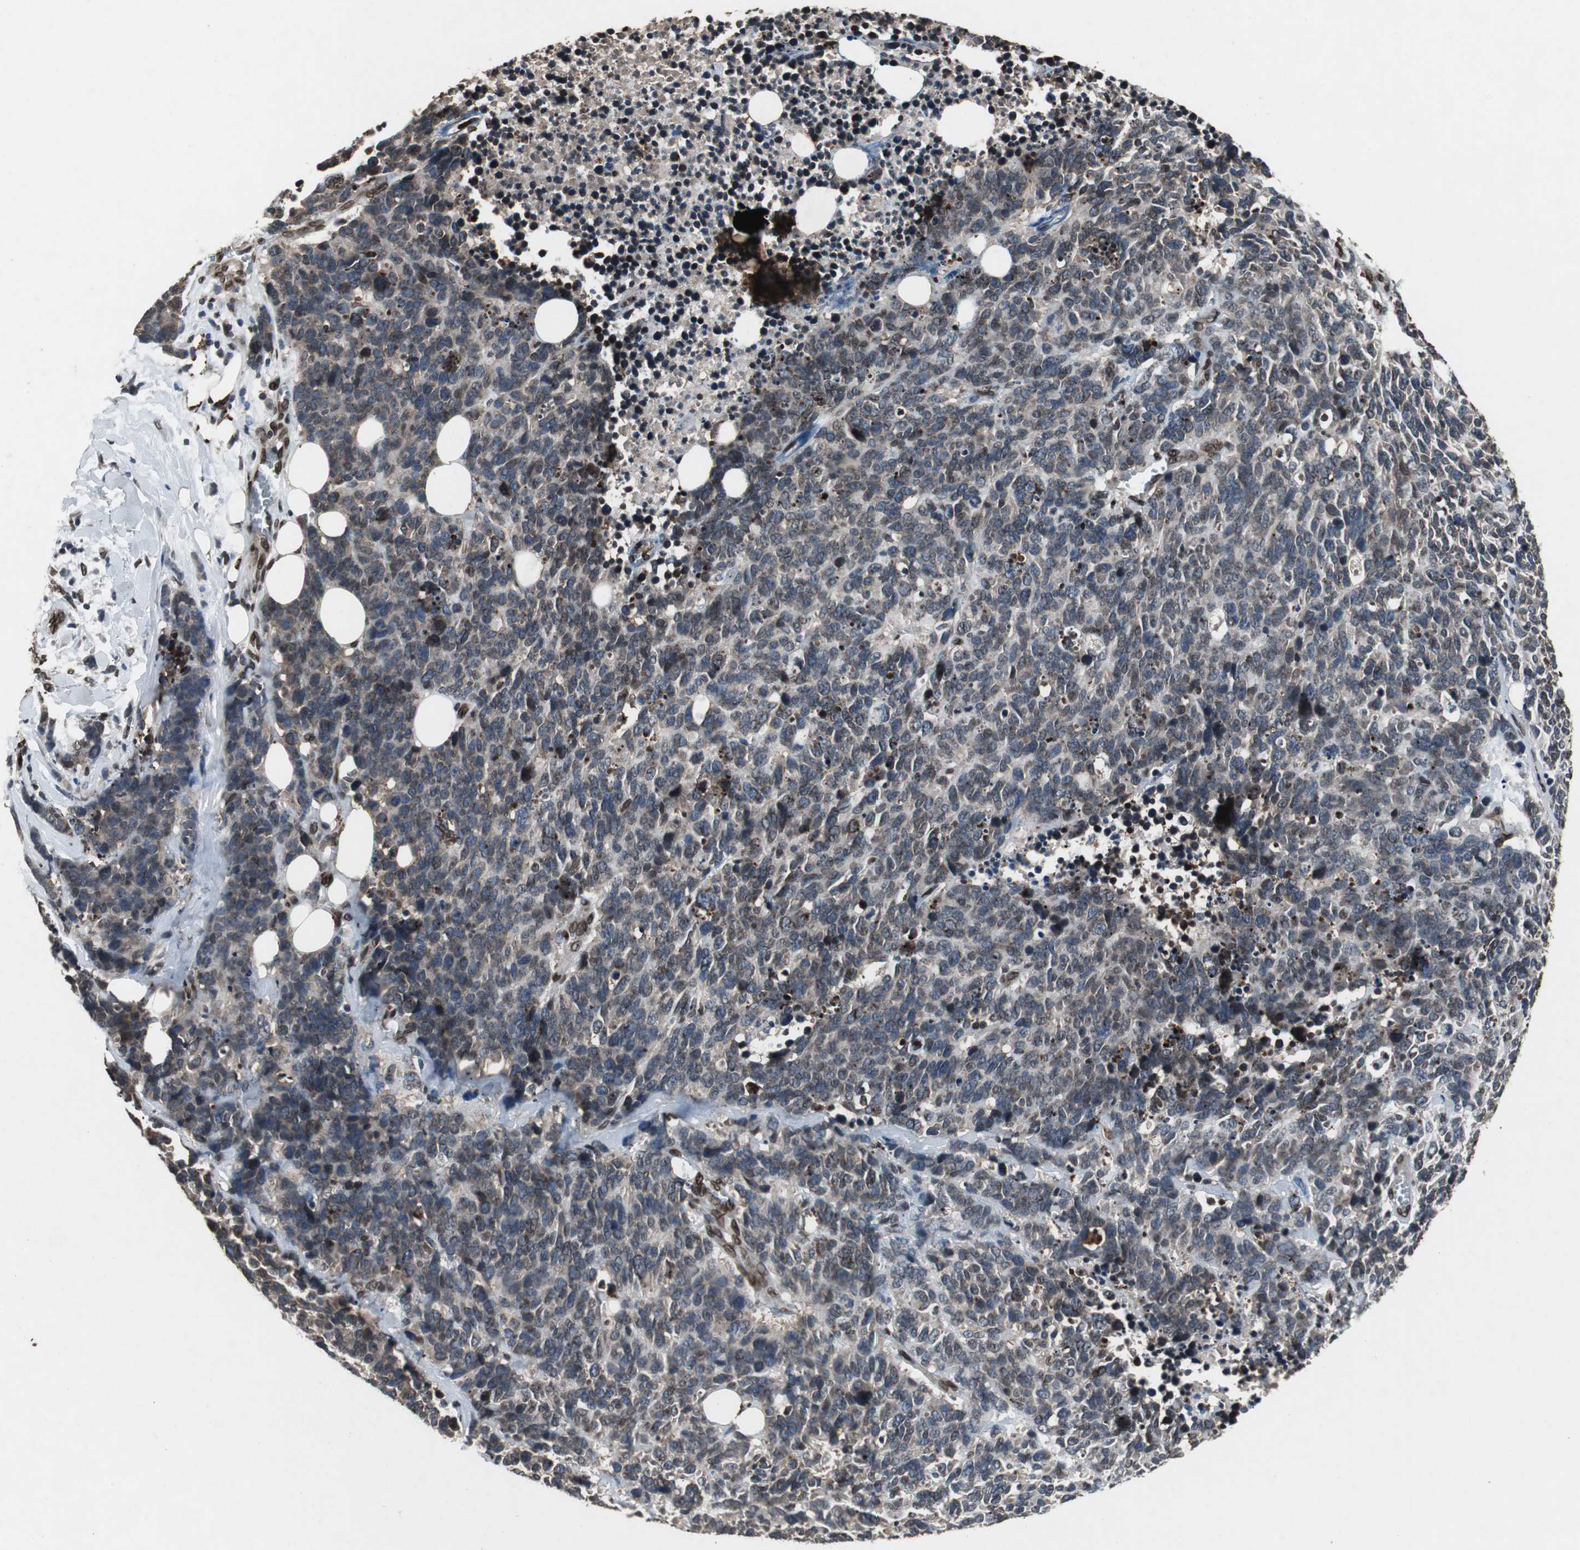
{"staining": {"intensity": "moderate", "quantity": ">75%", "location": "cytoplasmic/membranous,nuclear"}, "tissue": "lung cancer", "cell_type": "Tumor cells", "image_type": "cancer", "snomed": [{"axis": "morphology", "description": "Neoplasm, malignant, NOS"}, {"axis": "topography", "description": "Lung"}], "caption": "The photomicrograph demonstrates immunohistochemical staining of lung cancer. There is moderate cytoplasmic/membranous and nuclear staining is appreciated in about >75% of tumor cells. The protein of interest is shown in brown color, while the nuclei are stained blue.", "gene": "LMNA", "patient": {"sex": "female", "age": 58}}